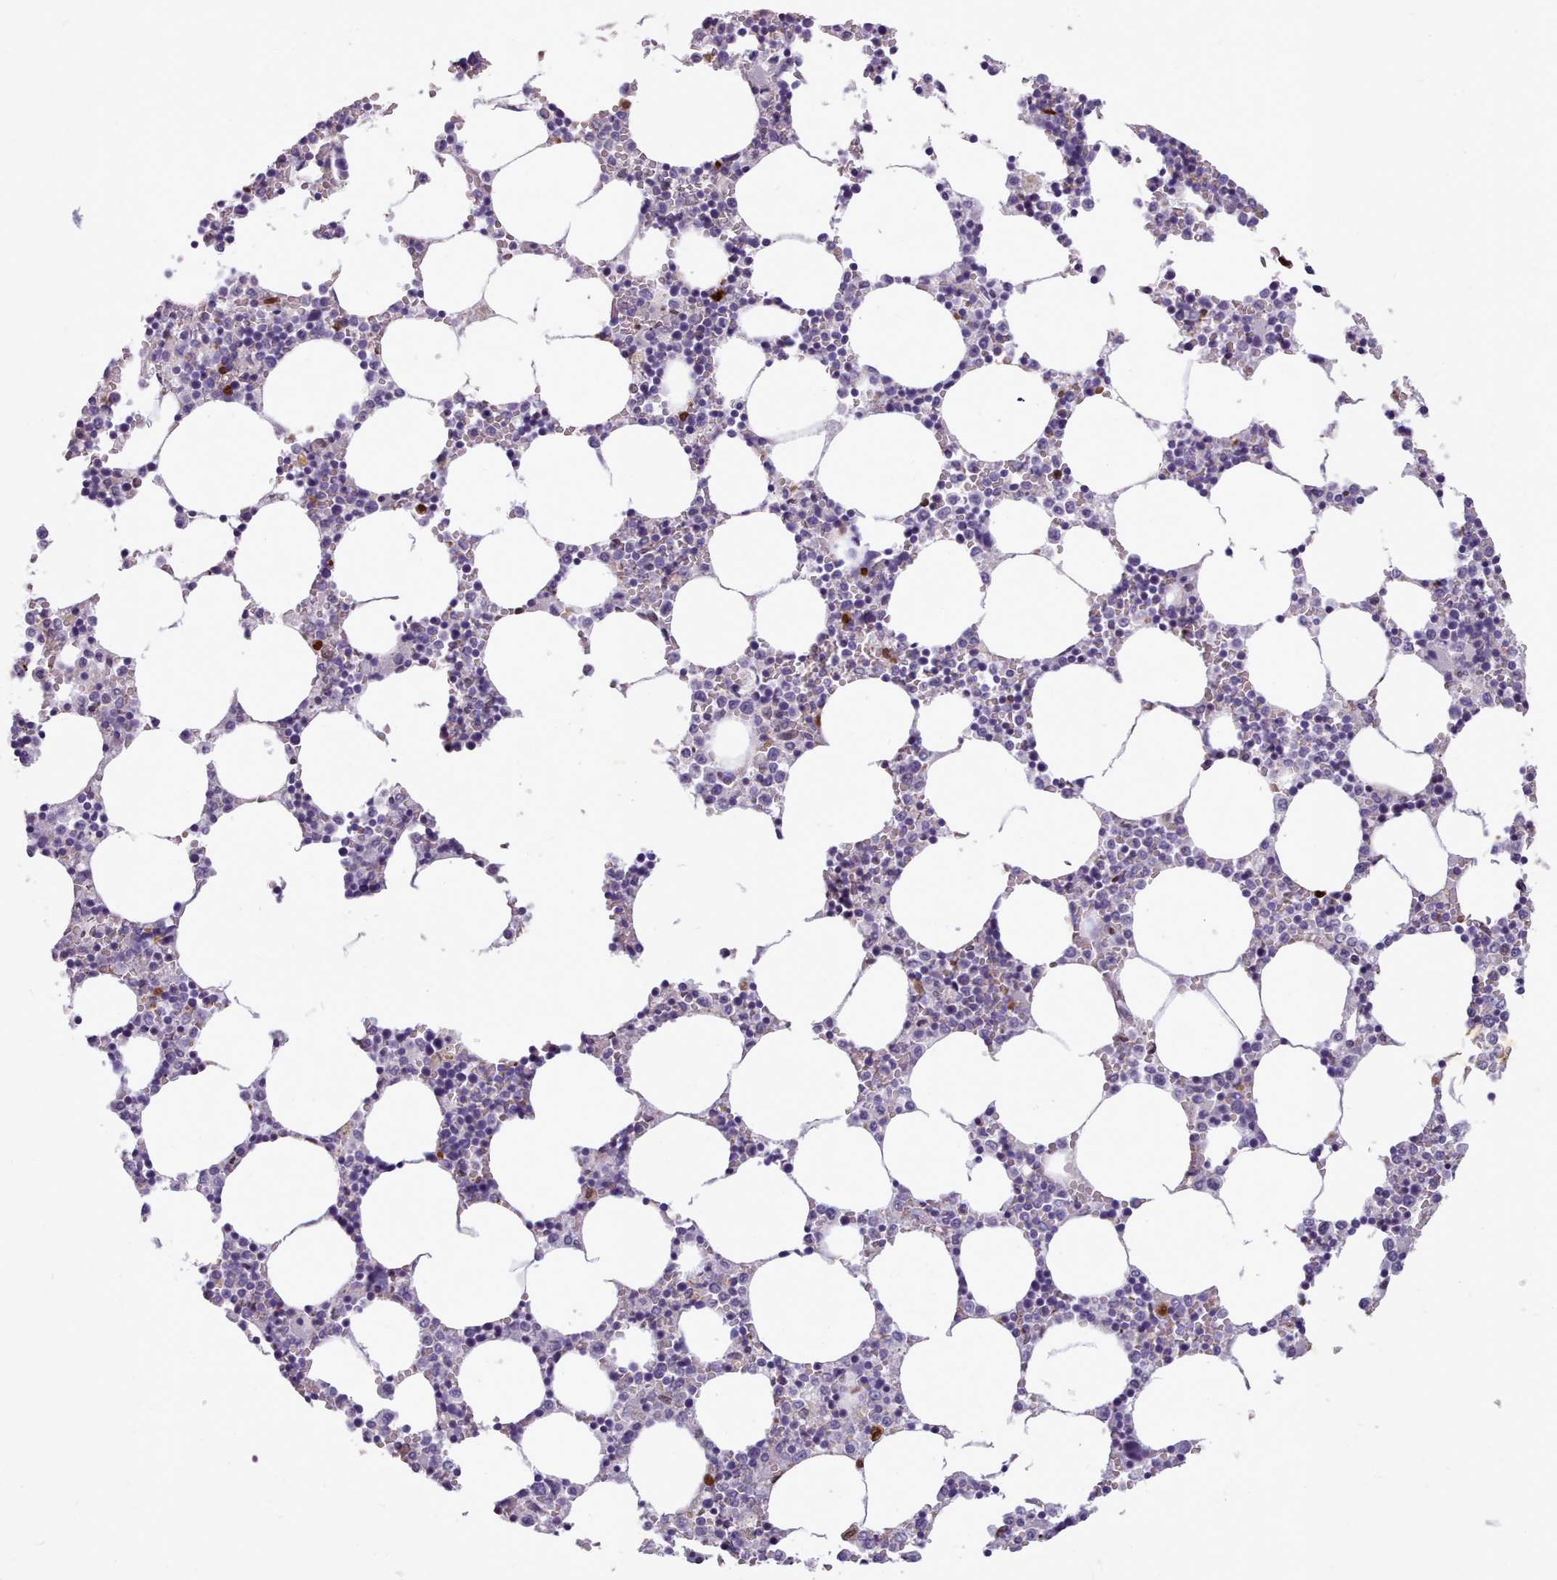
{"staining": {"intensity": "moderate", "quantity": "<25%", "location": "nuclear"}, "tissue": "bone marrow", "cell_type": "Hematopoietic cells", "image_type": "normal", "snomed": [{"axis": "morphology", "description": "Normal tissue, NOS"}, {"axis": "topography", "description": "Bone marrow"}], "caption": "This is a histology image of immunohistochemistry staining of normal bone marrow, which shows moderate staining in the nuclear of hematopoietic cells.", "gene": "KCNT2", "patient": {"sex": "female", "age": 64}}